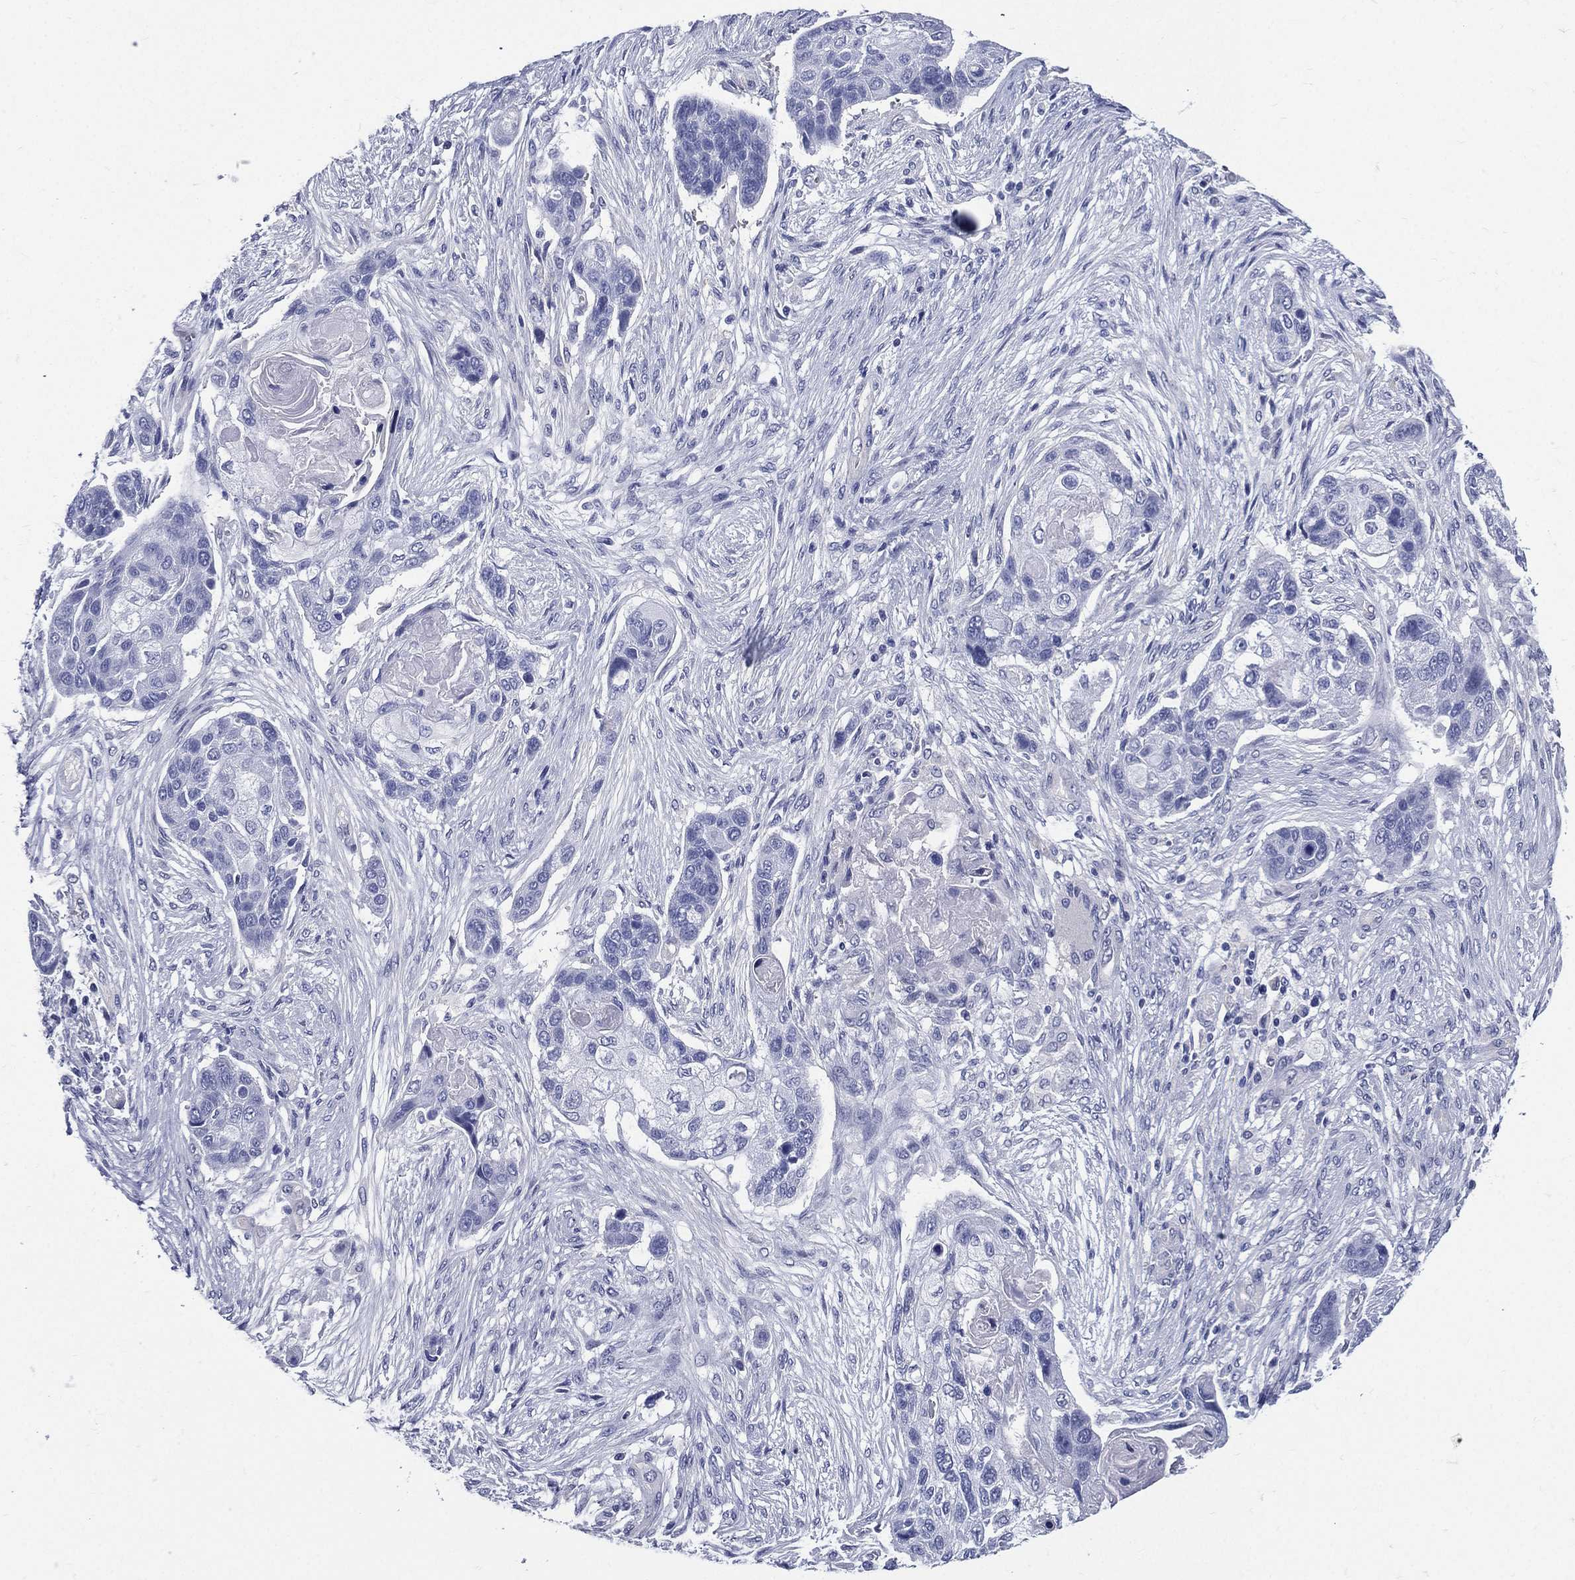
{"staining": {"intensity": "negative", "quantity": "none", "location": "none"}, "tissue": "lung cancer", "cell_type": "Tumor cells", "image_type": "cancer", "snomed": [{"axis": "morphology", "description": "Squamous cell carcinoma, NOS"}, {"axis": "topography", "description": "Lung"}], "caption": "This is a photomicrograph of IHC staining of squamous cell carcinoma (lung), which shows no positivity in tumor cells.", "gene": "DPYS", "patient": {"sex": "male", "age": 69}}